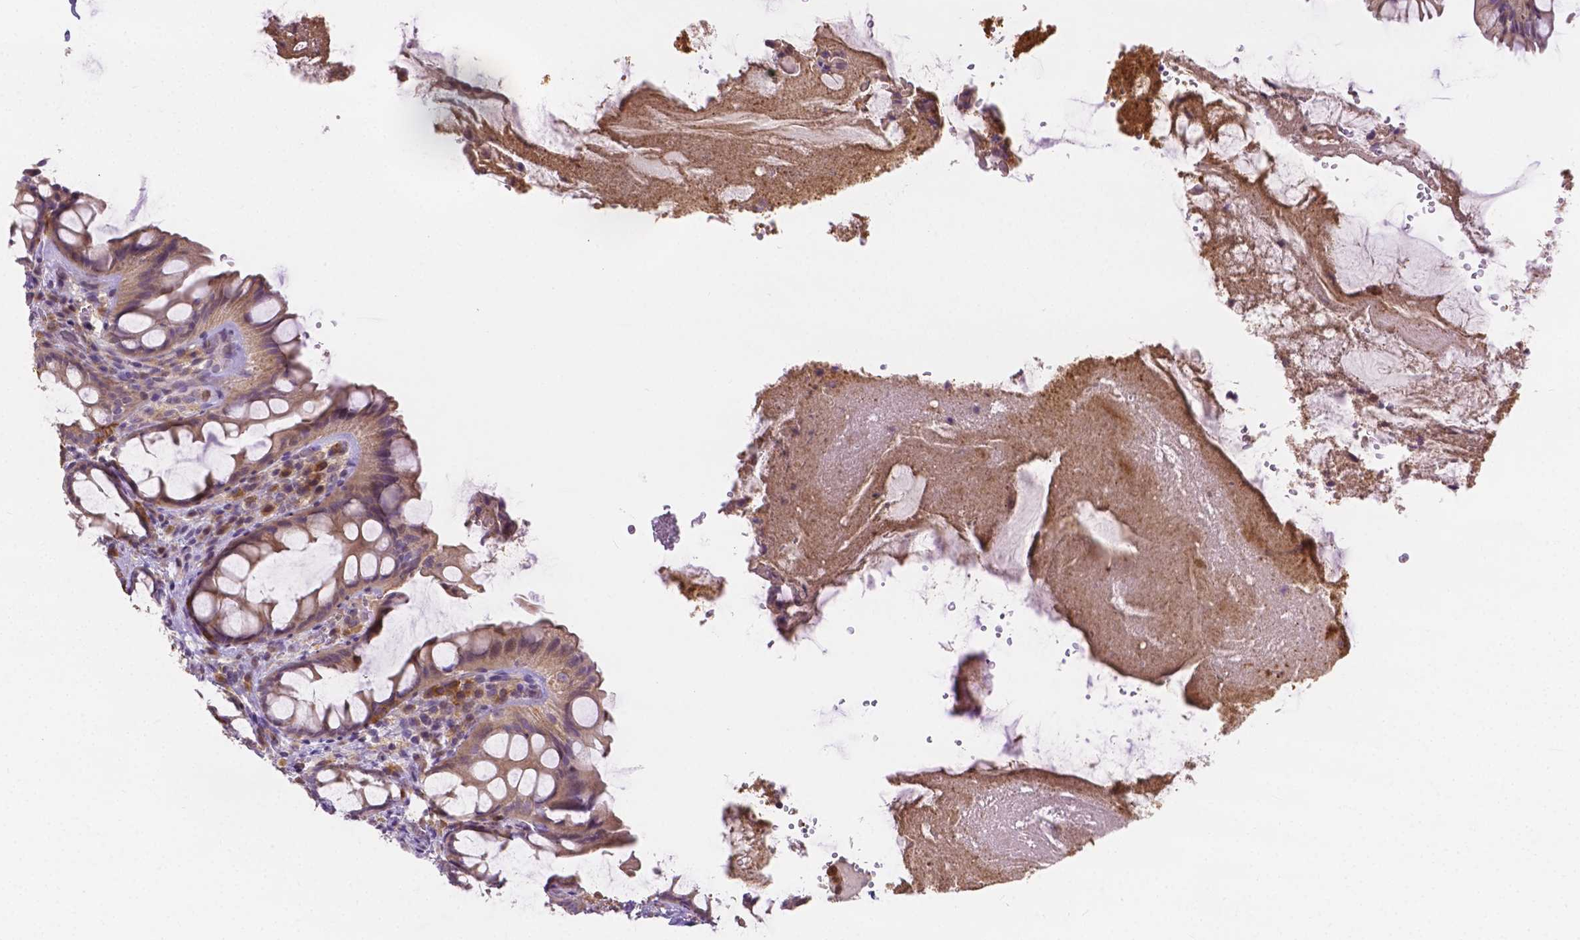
{"staining": {"intensity": "weak", "quantity": "25%-75%", "location": "cytoplasmic/membranous"}, "tissue": "rectum", "cell_type": "Glandular cells", "image_type": "normal", "snomed": [{"axis": "morphology", "description": "Normal tissue, NOS"}, {"axis": "topography", "description": "Rectum"}], "caption": "This is a micrograph of IHC staining of unremarkable rectum, which shows weak staining in the cytoplasmic/membranous of glandular cells.", "gene": "ZNRD2", "patient": {"sex": "female", "age": 69}}